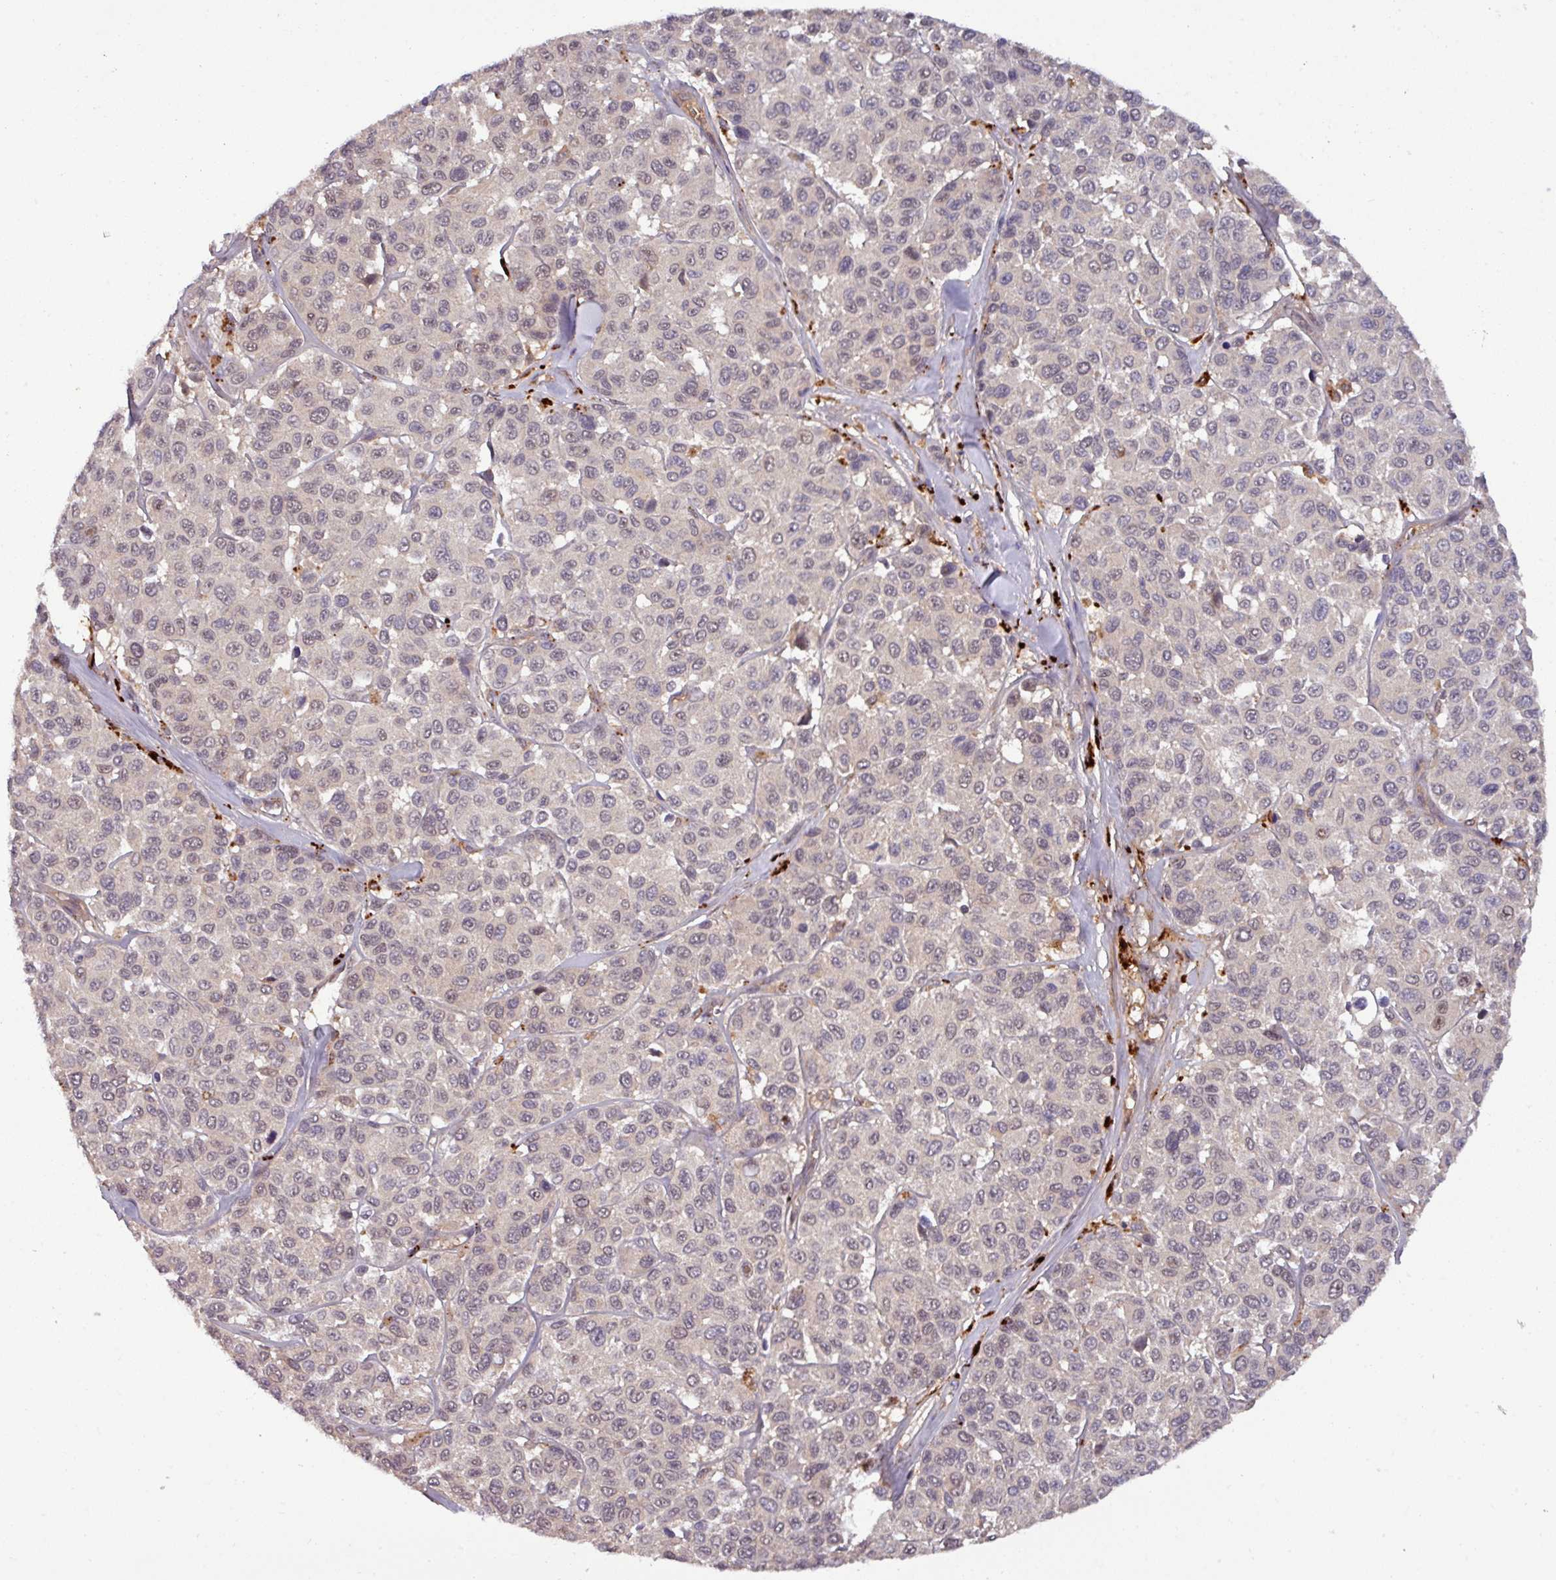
{"staining": {"intensity": "weak", "quantity": "<25%", "location": "nuclear"}, "tissue": "melanoma", "cell_type": "Tumor cells", "image_type": "cancer", "snomed": [{"axis": "morphology", "description": "Malignant melanoma, NOS"}, {"axis": "topography", "description": "Skin"}], "caption": "A high-resolution micrograph shows immunohistochemistry staining of malignant melanoma, which shows no significant expression in tumor cells.", "gene": "PUS1", "patient": {"sex": "female", "age": 66}}